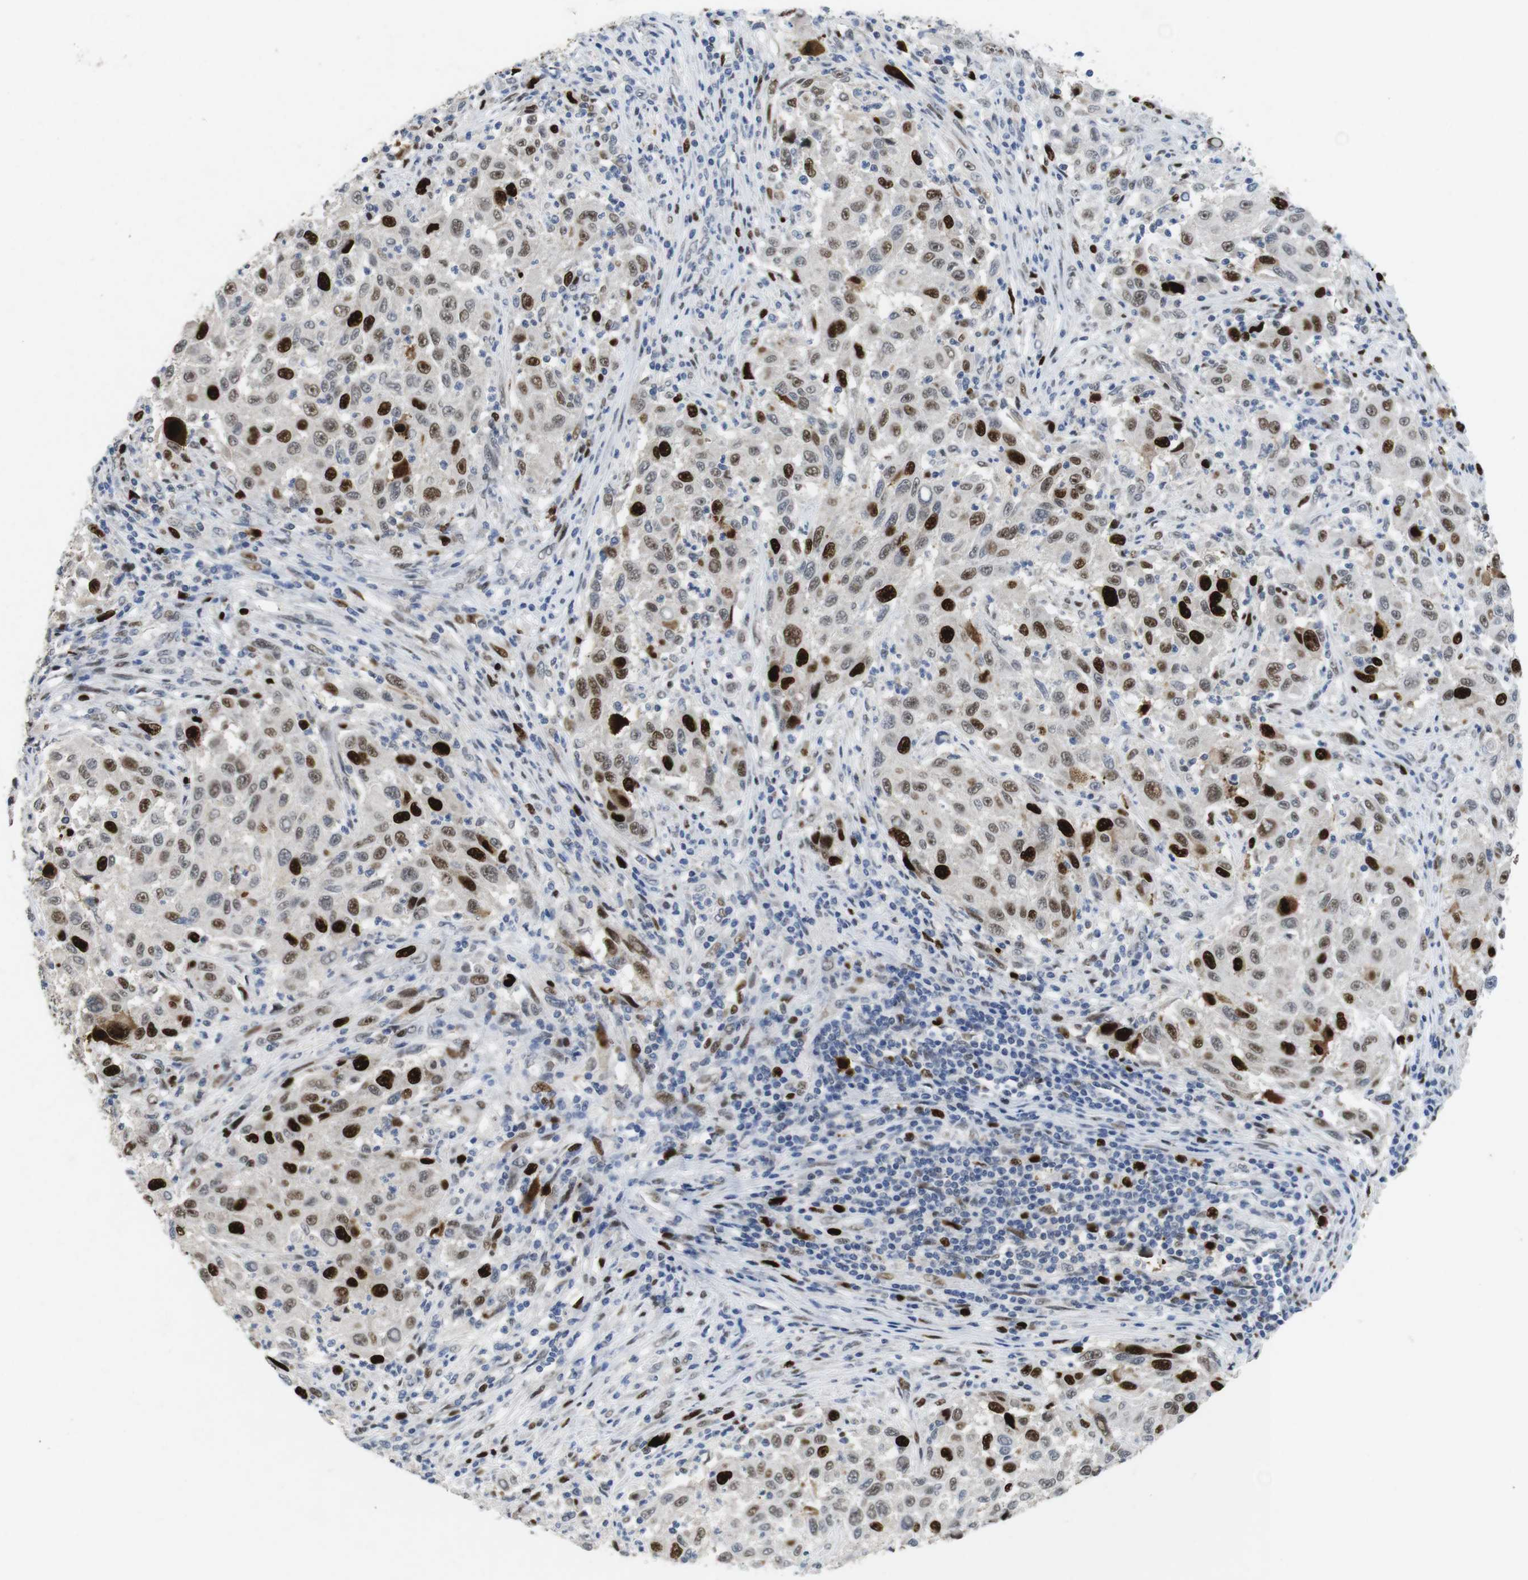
{"staining": {"intensity": "strong", "quantity": "25%-75%", "location": "nuclear"}, "tissue": "melanoma", "cell_type": "Tumor cells", "image_type": "cancer", "snomed": [{"axis": "morphology", "description": "Malignant melanoma, Metastatic site"}, {"axis": "topography", "description": "Lymph node"}], "caption": "Tumor cells reveal high levels of strong nuclear positivity in about 25%-75% of cells in human melanoma.", "gene": "KPNA2", "patient": {"sex": "male", "age": 61}}